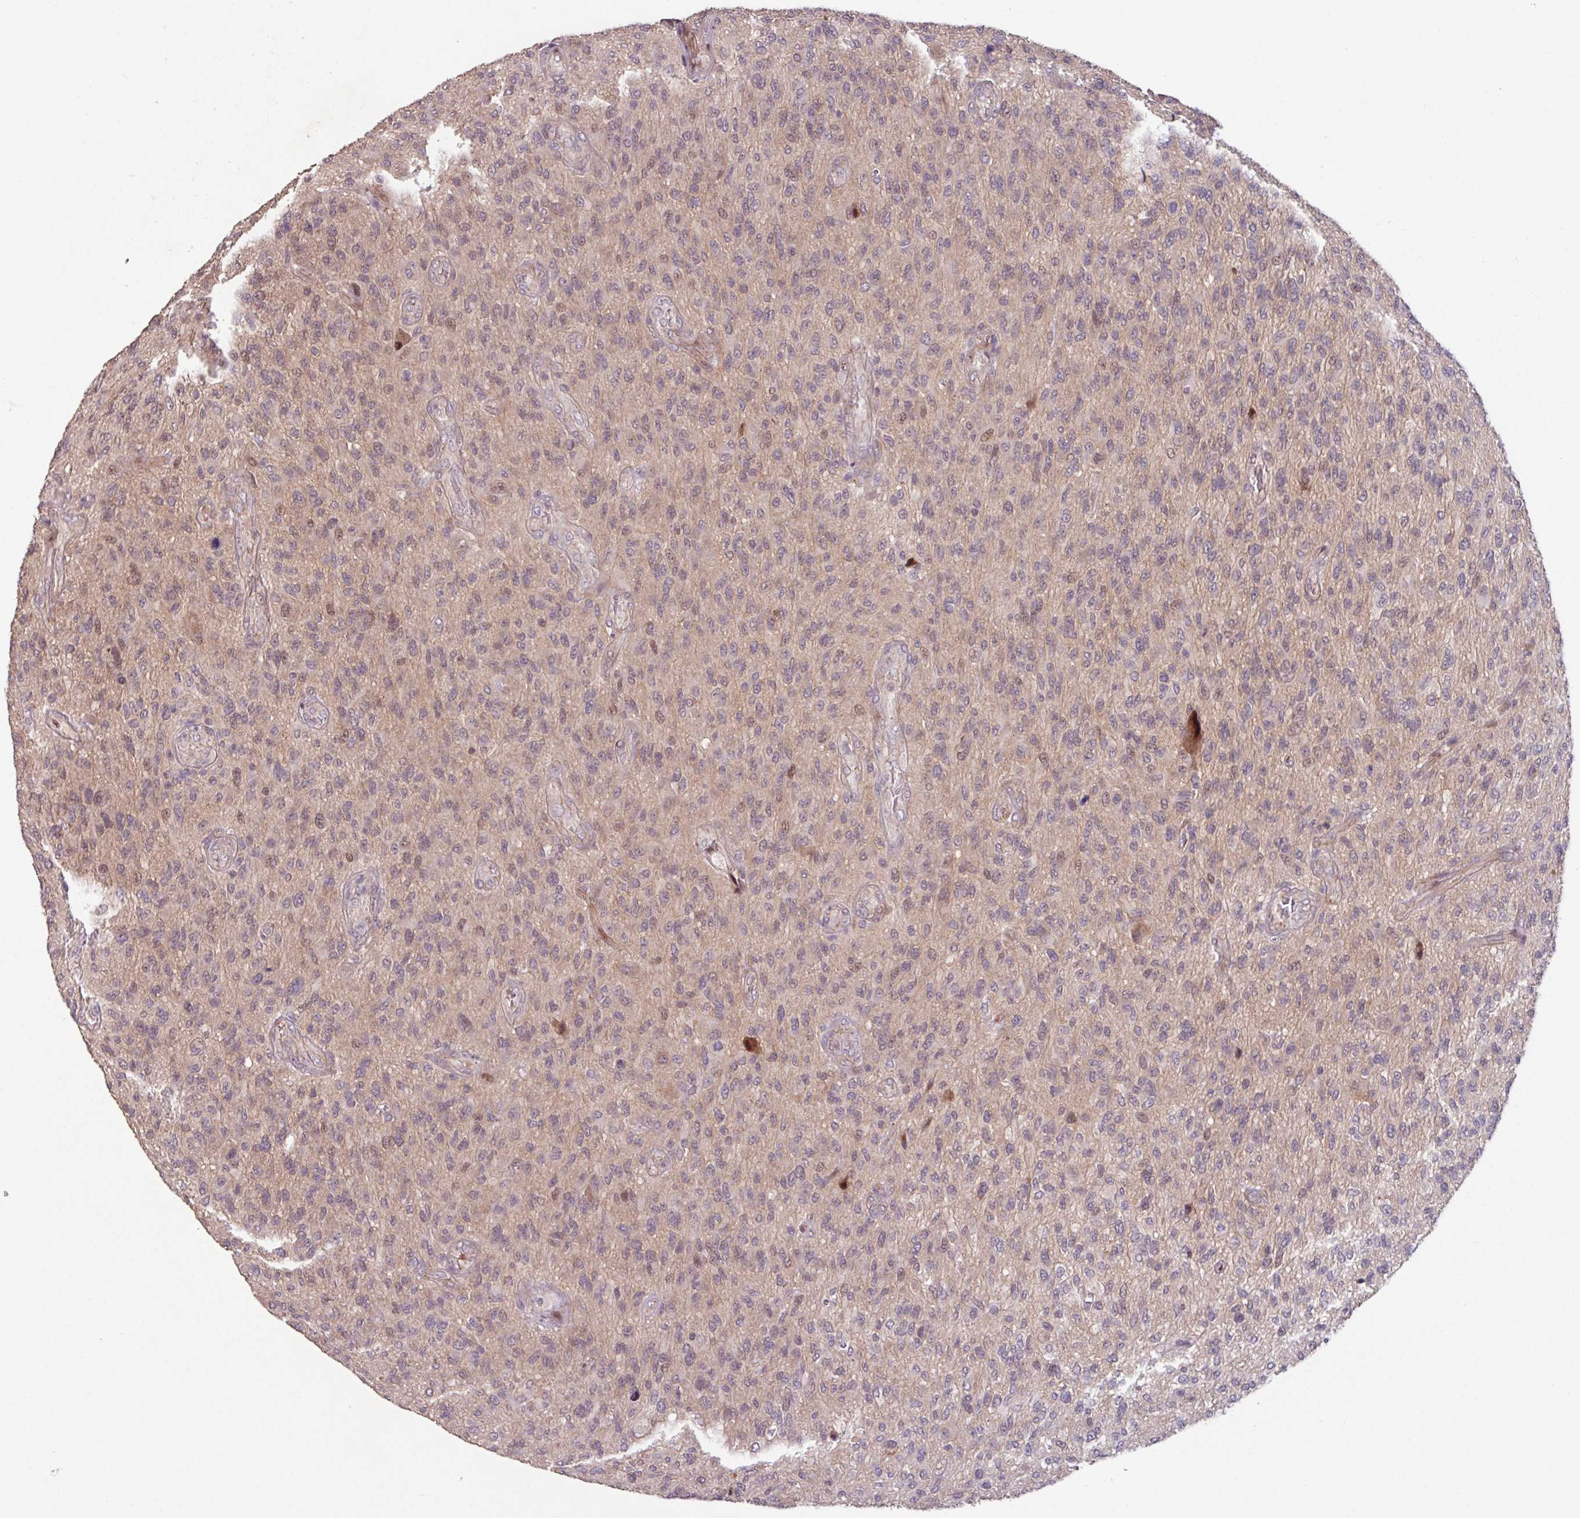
{"staining": {"intensity": "weak", "quantity": "<25%", "location": "nuclear"}, "tissue": "glioma", "cell_type": "Tumor cells", "image_type": "cancer", "snomed": [{"axis": "morphology", "description": "Glioma, malignant, High grade"}, {"axis": "topography", "description": "Brain"}], "caption": "There is no significant expression in tumor cells of glioma.", "gene": "TMEM88", "patient": {"sex": "male", "age": 47}}